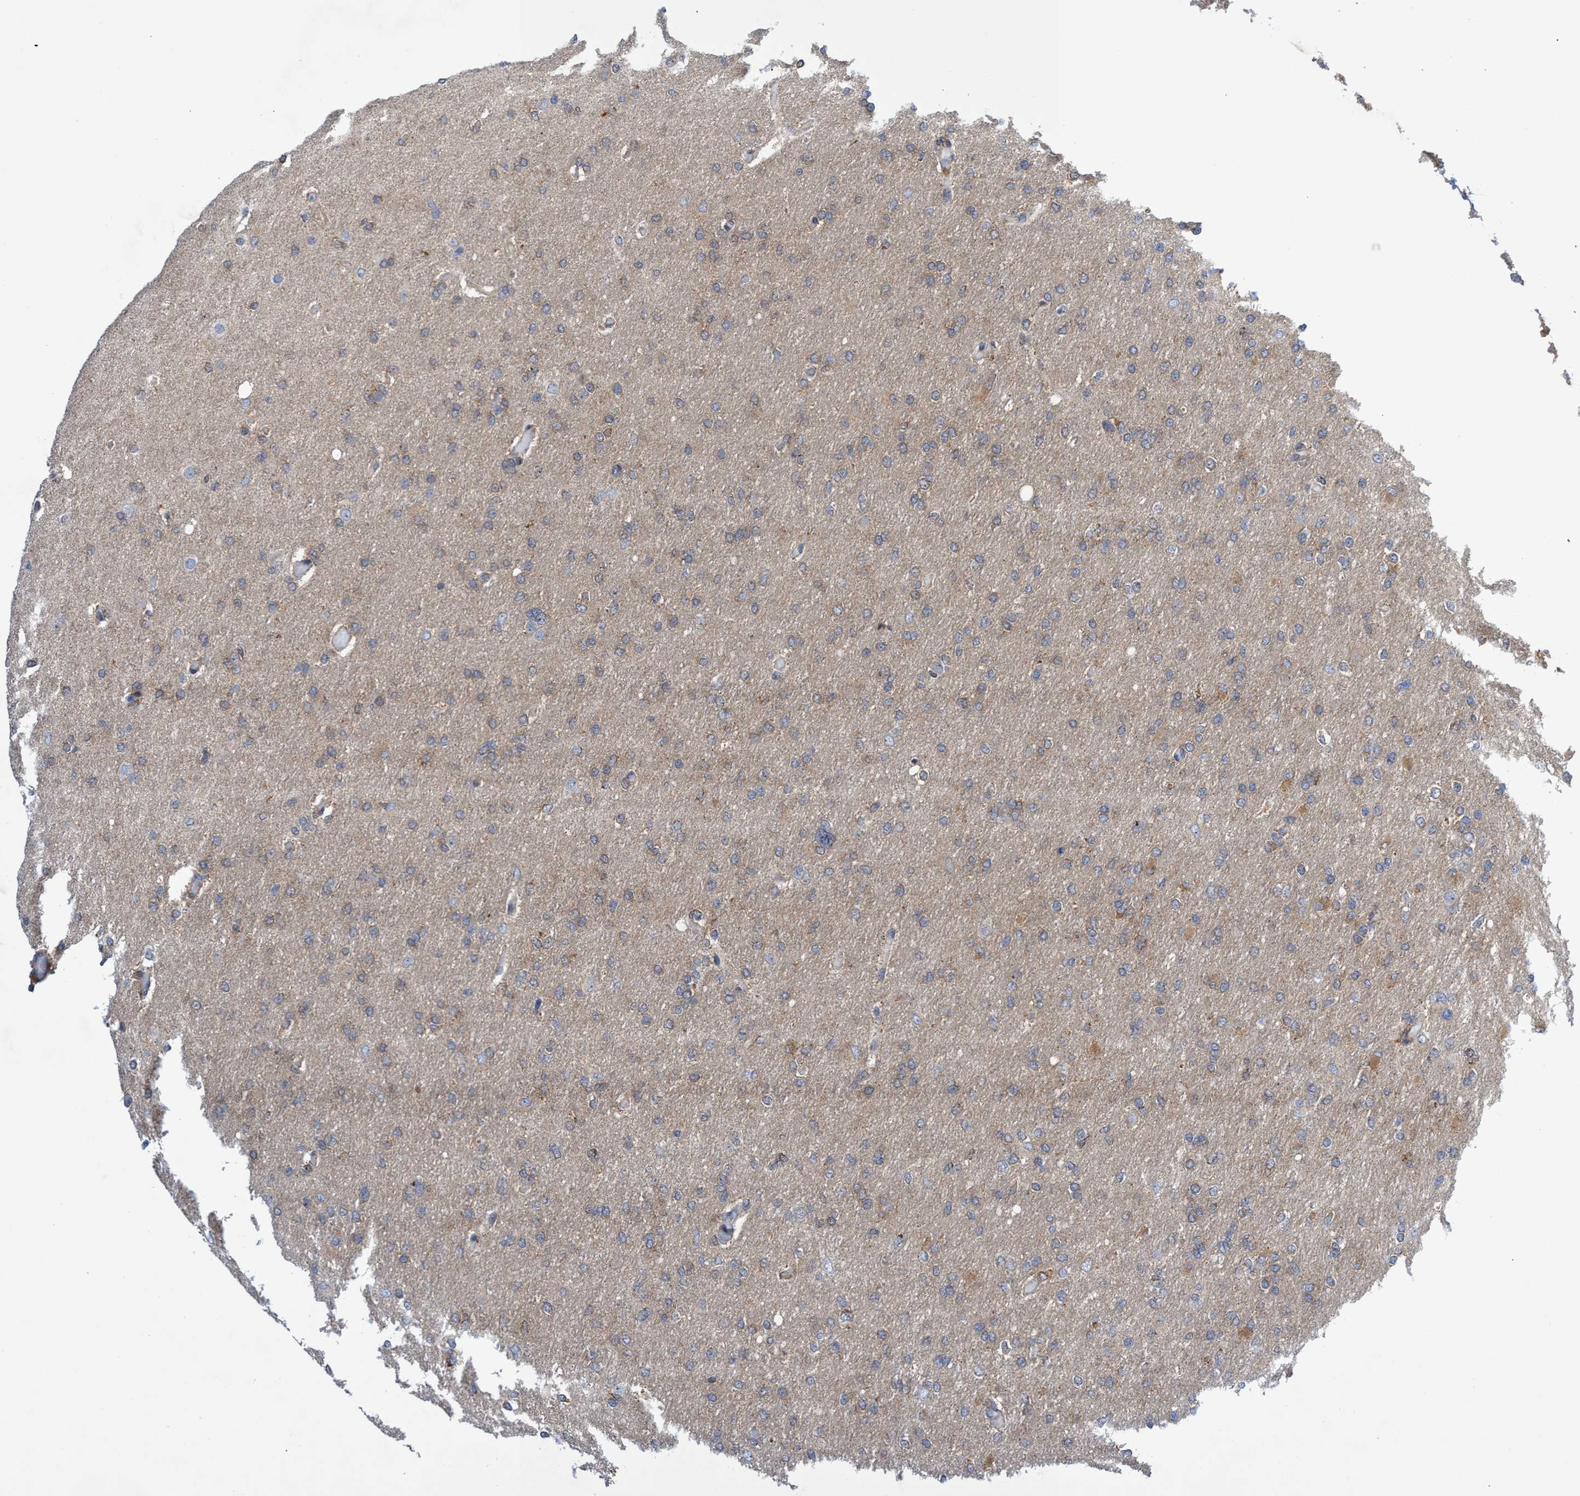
{"staining": {"intensity": "weak", "quantity": "<25%", "location": "cytoplasmic/membranous"}, "tissue": "glioma", "cell_type": "Tumor cells", "image_type": "cancer", "snomed": [{"axis": "morphology", "description": "Glioma, malignant, High grade"}, {"axis": "topography", "description": "Cerebral cortex"}], "caption": "This is a micrograph of immunohistochemistry (IHC) staining of glioma, which shows no expression in tumor cells. (Immunohistochemistry (ihc), brightfield microscopy, high magnification).", "gene": "CRYZ", "patient": {"sex": "female", "age": 36}}